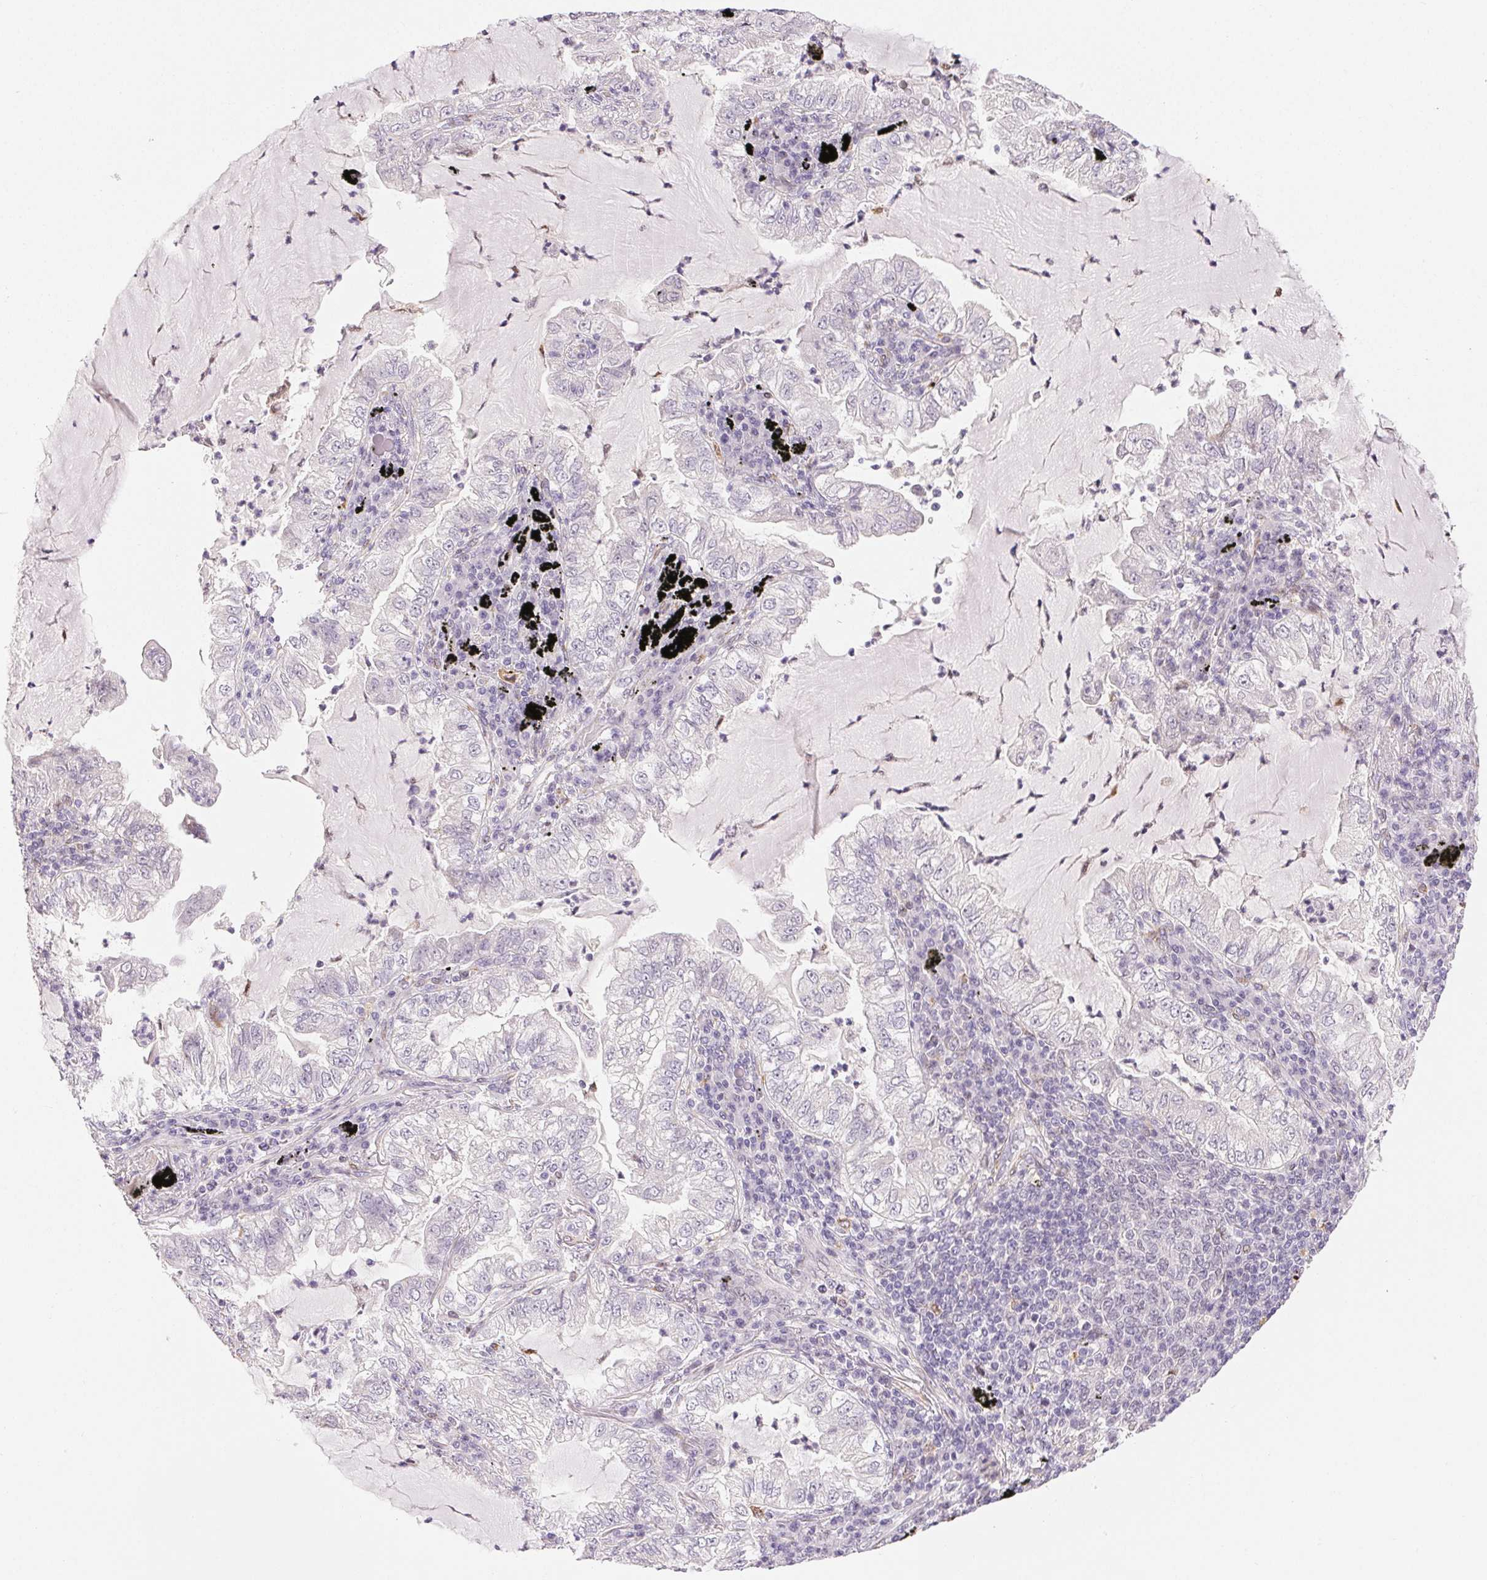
{"staining": {"intensity": "negative", "quantity": "none", "location": "none"}, "tissue": "lung cancer", "cell_type": "Tumor cells", "image_type": "cancer", "snomed": [{"axis": "morphology", "description": "Adenocarcinoma, NOS"}, {"axis": "topography", "description": "Lung"}], "caption": "Immunohistochemical staining of adenocarcinoma (lung) displays no significant positivity in tumor cells.", "gene": "RPGRIP1", "patient": {"sex": "female", "age": 73}}